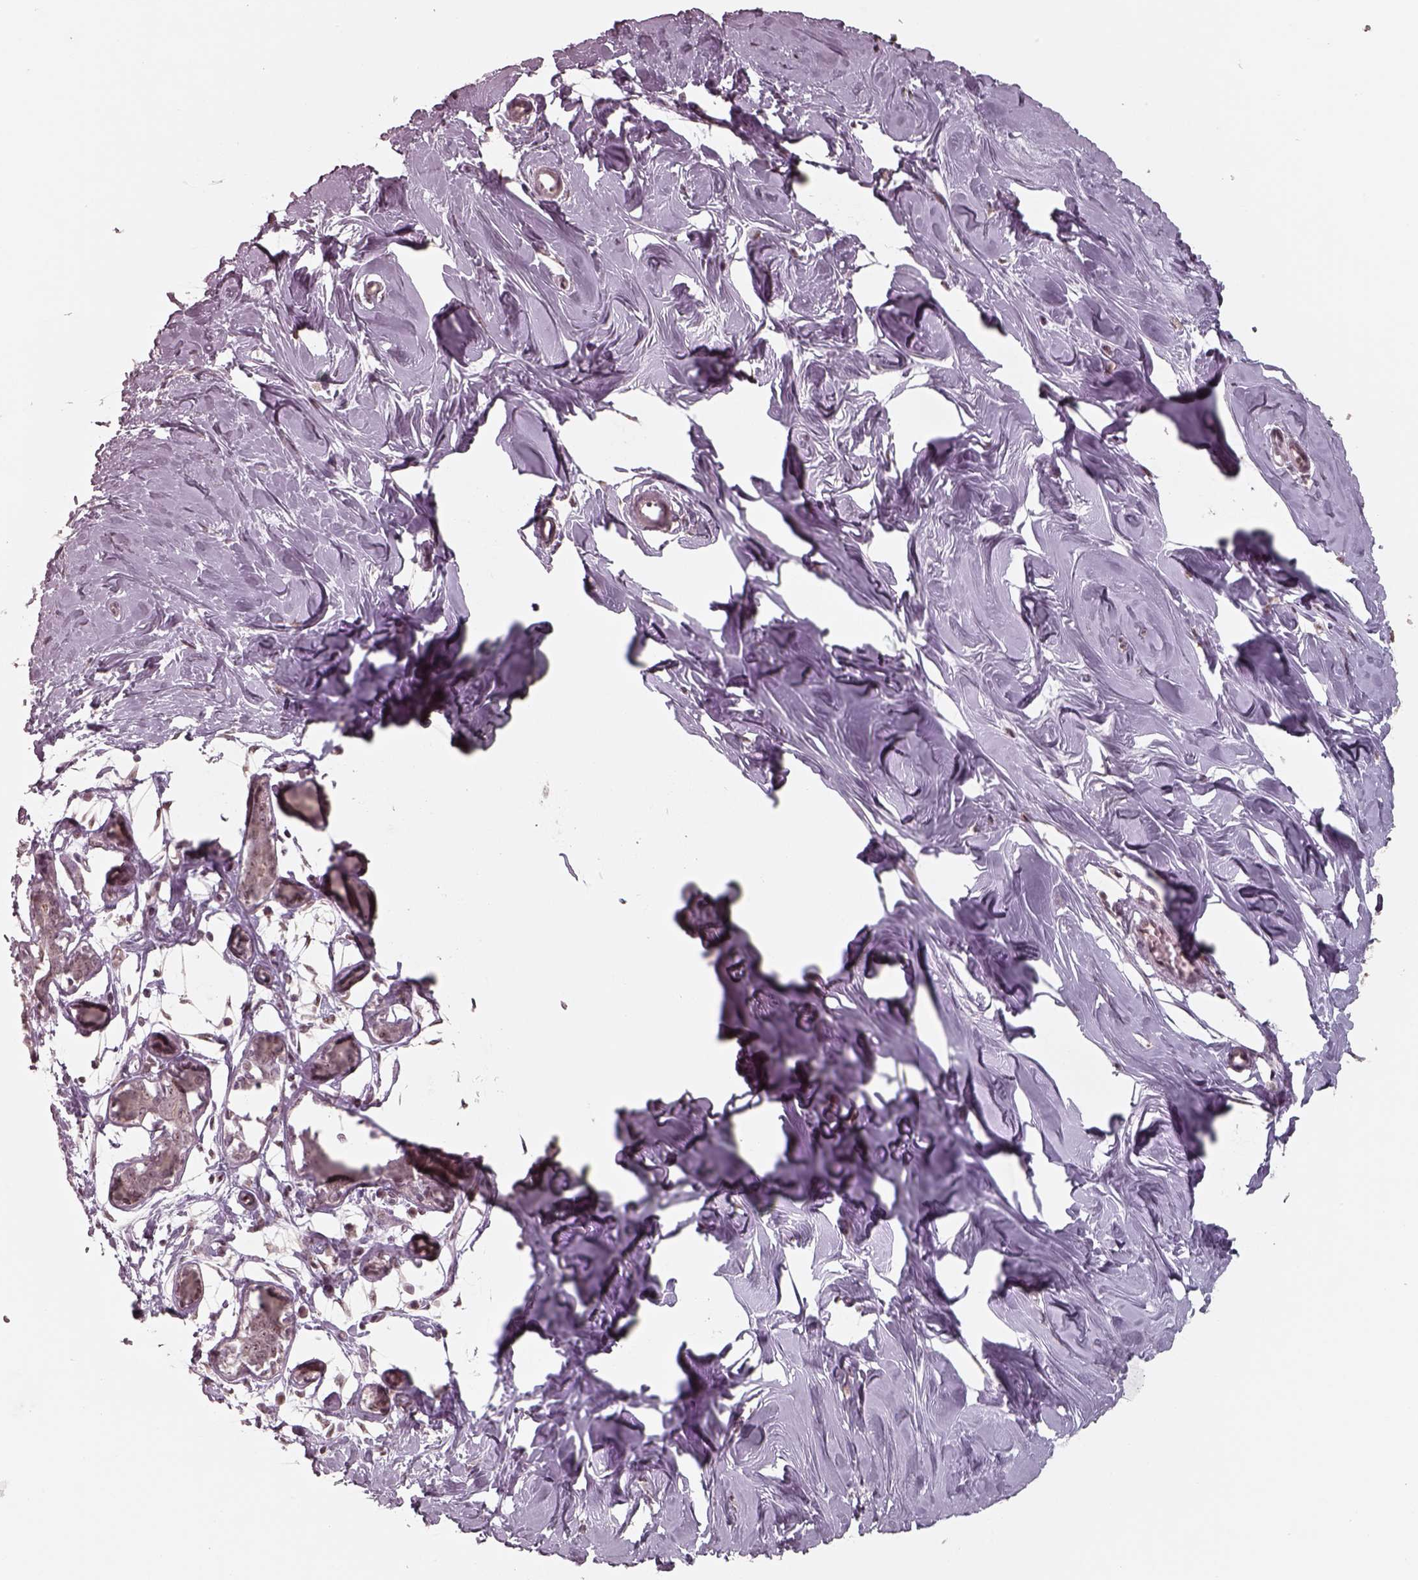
{"staining": {"intensity": "weak", "quantity": ">75%", "location": "nuclear"}, "tissue": "breast", "cell_type": "Adipocytes", "image_type": "normal", "snomed": [{"axis": "morphology", "description": "Normal tissue, NOS"}, {"axis": "topography", "description": "Breast"}], "caption": "Immunohistochemistry staining of unremarkable breast, which demonstrates low levels of weak nuclear staining in approximately >75% of adipocytes indicating weak nuclear protein expression. The staining was performed using DAB (3,3'-diaminobenzidine) (brown) for protein detection and nuclei were counterstained in hematoxylin (blue).", "gene": "ATXN7L3", "patient": {"sex": "female", "age": 27}}